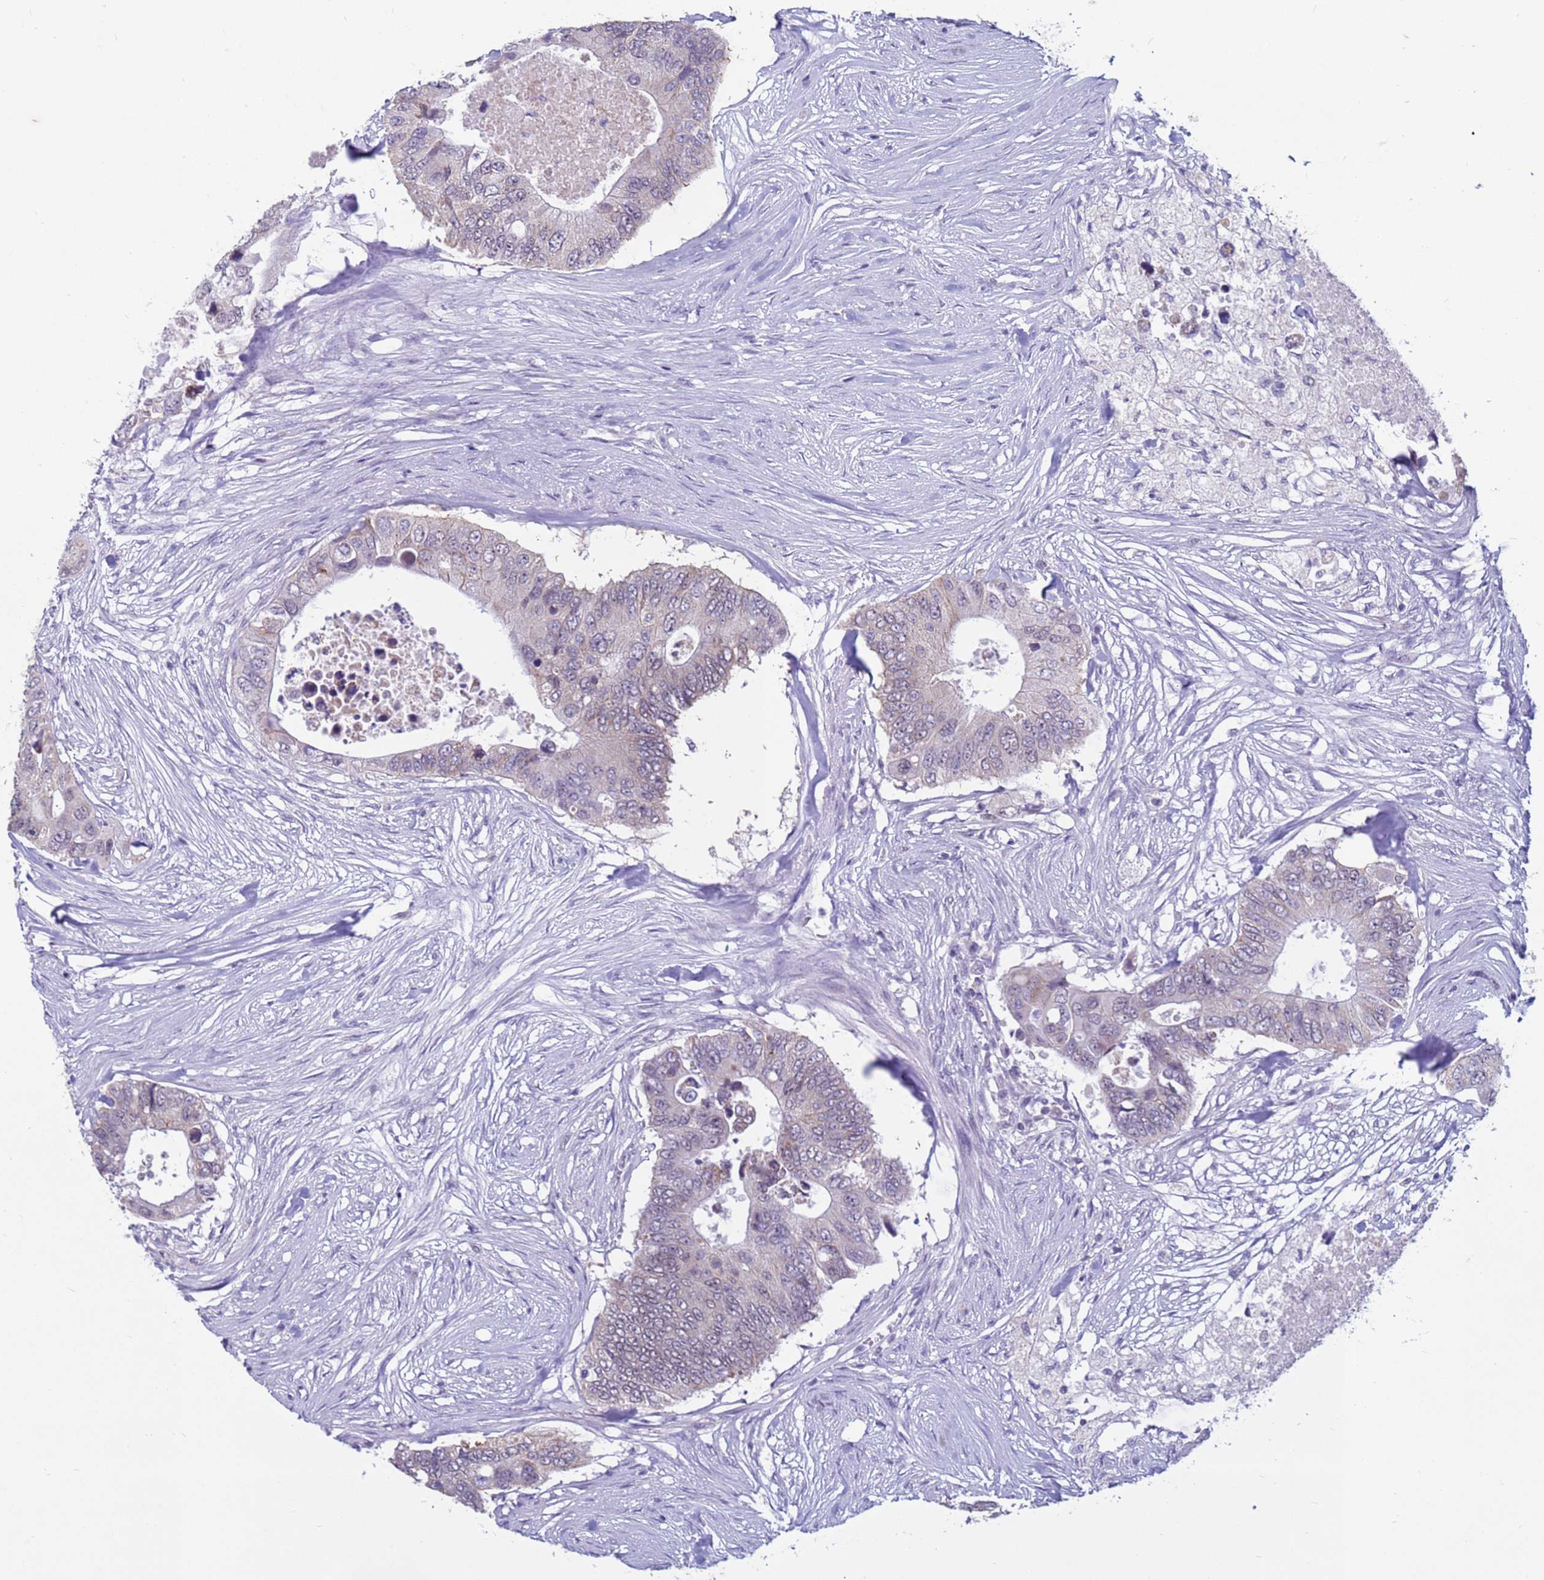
{"staining": {"intensity": "weak", "quantity": "<25%", "location": "cytoplasmic/membranous"}, "tissue": "colorectal cancer", "cell_type": "Tumor cells", "image_type": "cancer", "snomed": [{"axis": "morphology", "description": "Adenocarcinoma, NOS"}, {"axis": "topography", "description": "Colon"}], "caption": "Tumor cells are negative for brown protein staining in adenocarcinoma (colorectal).", "gene": "CDK2AP2", "patient": {"sex": "male", "age": 71}}